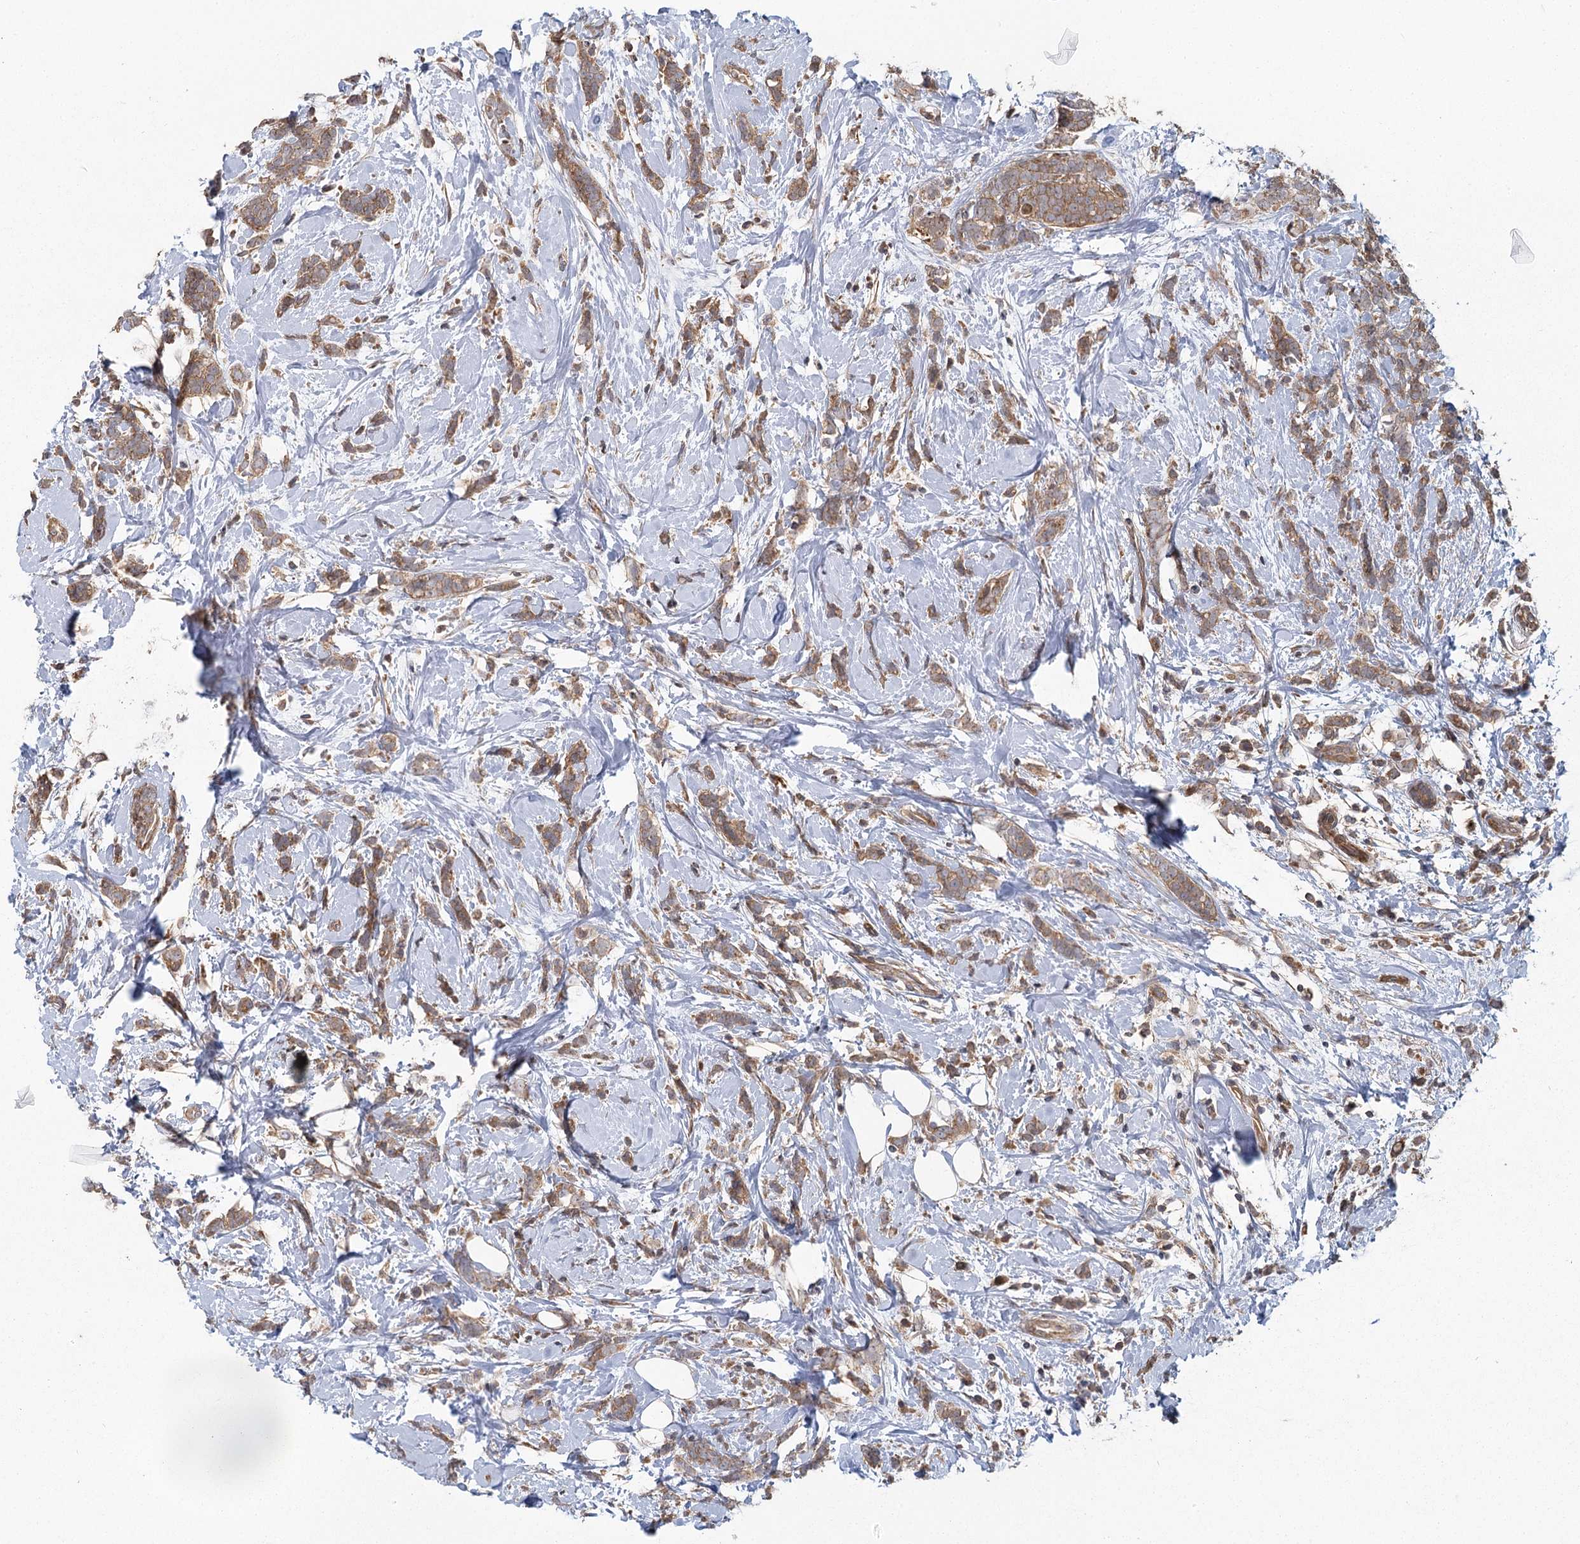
{"staining": {"intensity": "moderate", "quantity": ">75%", "location": "cytoplasmic/membranous"}, "tissue": "breast cancer", "cell_type": "Tumor cells", "image_type": "cancer", "snomed": [{"axis": "morphology", "description": "Lobular carcinoma"}, {"axis": "topography", "description": "Breast"}], "caption": "Approximately >75% of tumor cells in breast cancer exhibit moderate cytoplasmic/membranous protein positivity as visualized by brown immunohistochemical staining.", "gene": "RAPGEF6", "patient": {"sex": "female", "age": 58}}